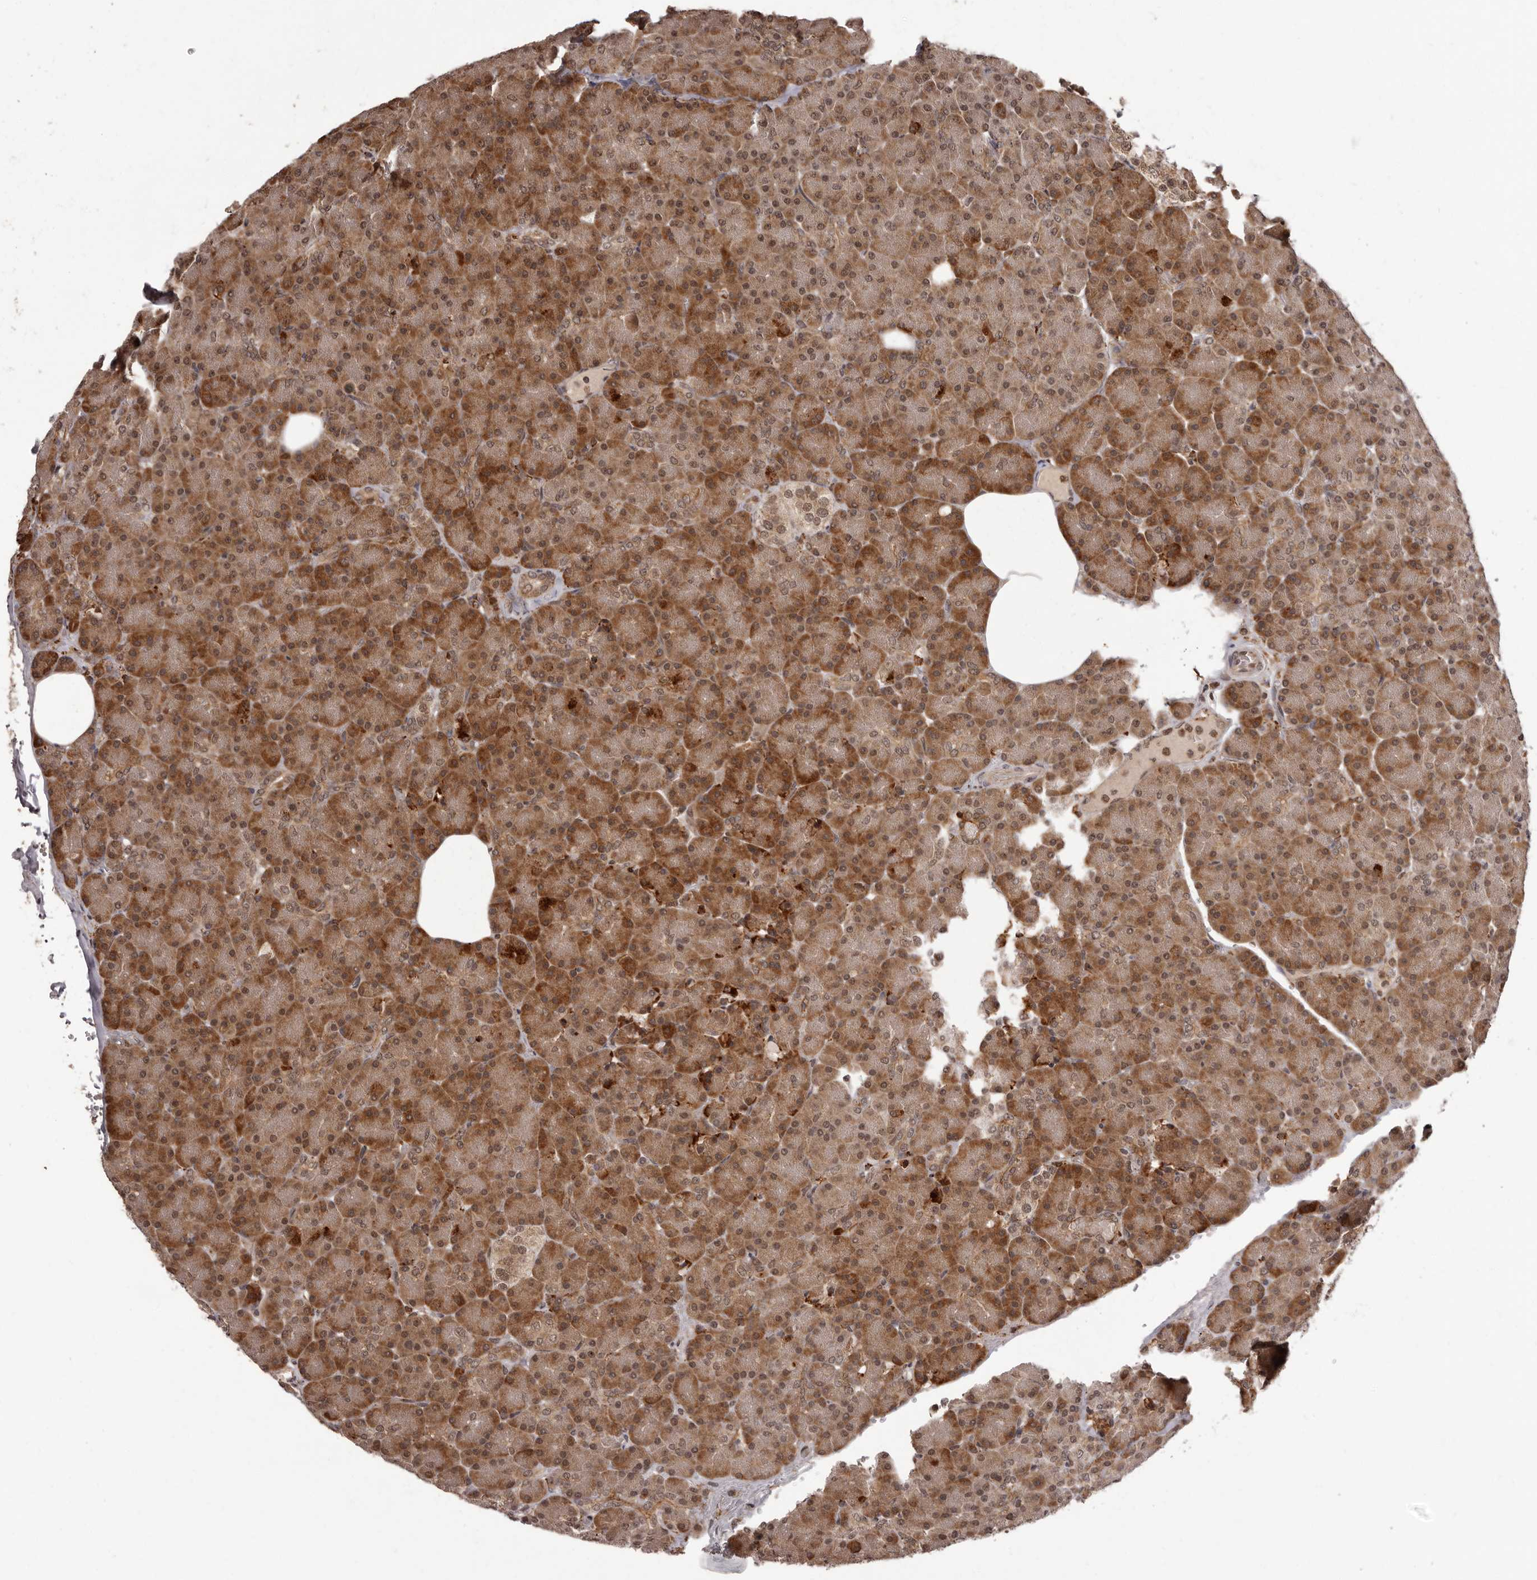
{"staining": {"intensity": "strong", "quantity": ">75%", "location": "cytoplasmic/membranous,nuclear"}, "tissue": "pancreas", "cell_type": "Exocrine glandular cells", "image_type": "normal", "snomed": [{"axis": "morphology", "description": "Normal tissue, NOS"}, {"axis": "topography", "description": "Pancreas"}], "caption": "IHC (DAB) staining of unremarkable human pancreas exhibits strong cytoplasmic/membranous,nuclear protein positivity in approximately >75% of exocrine glandular cells.", "gene": "IL32", "patient": {"sex": "female", "age": 43}}